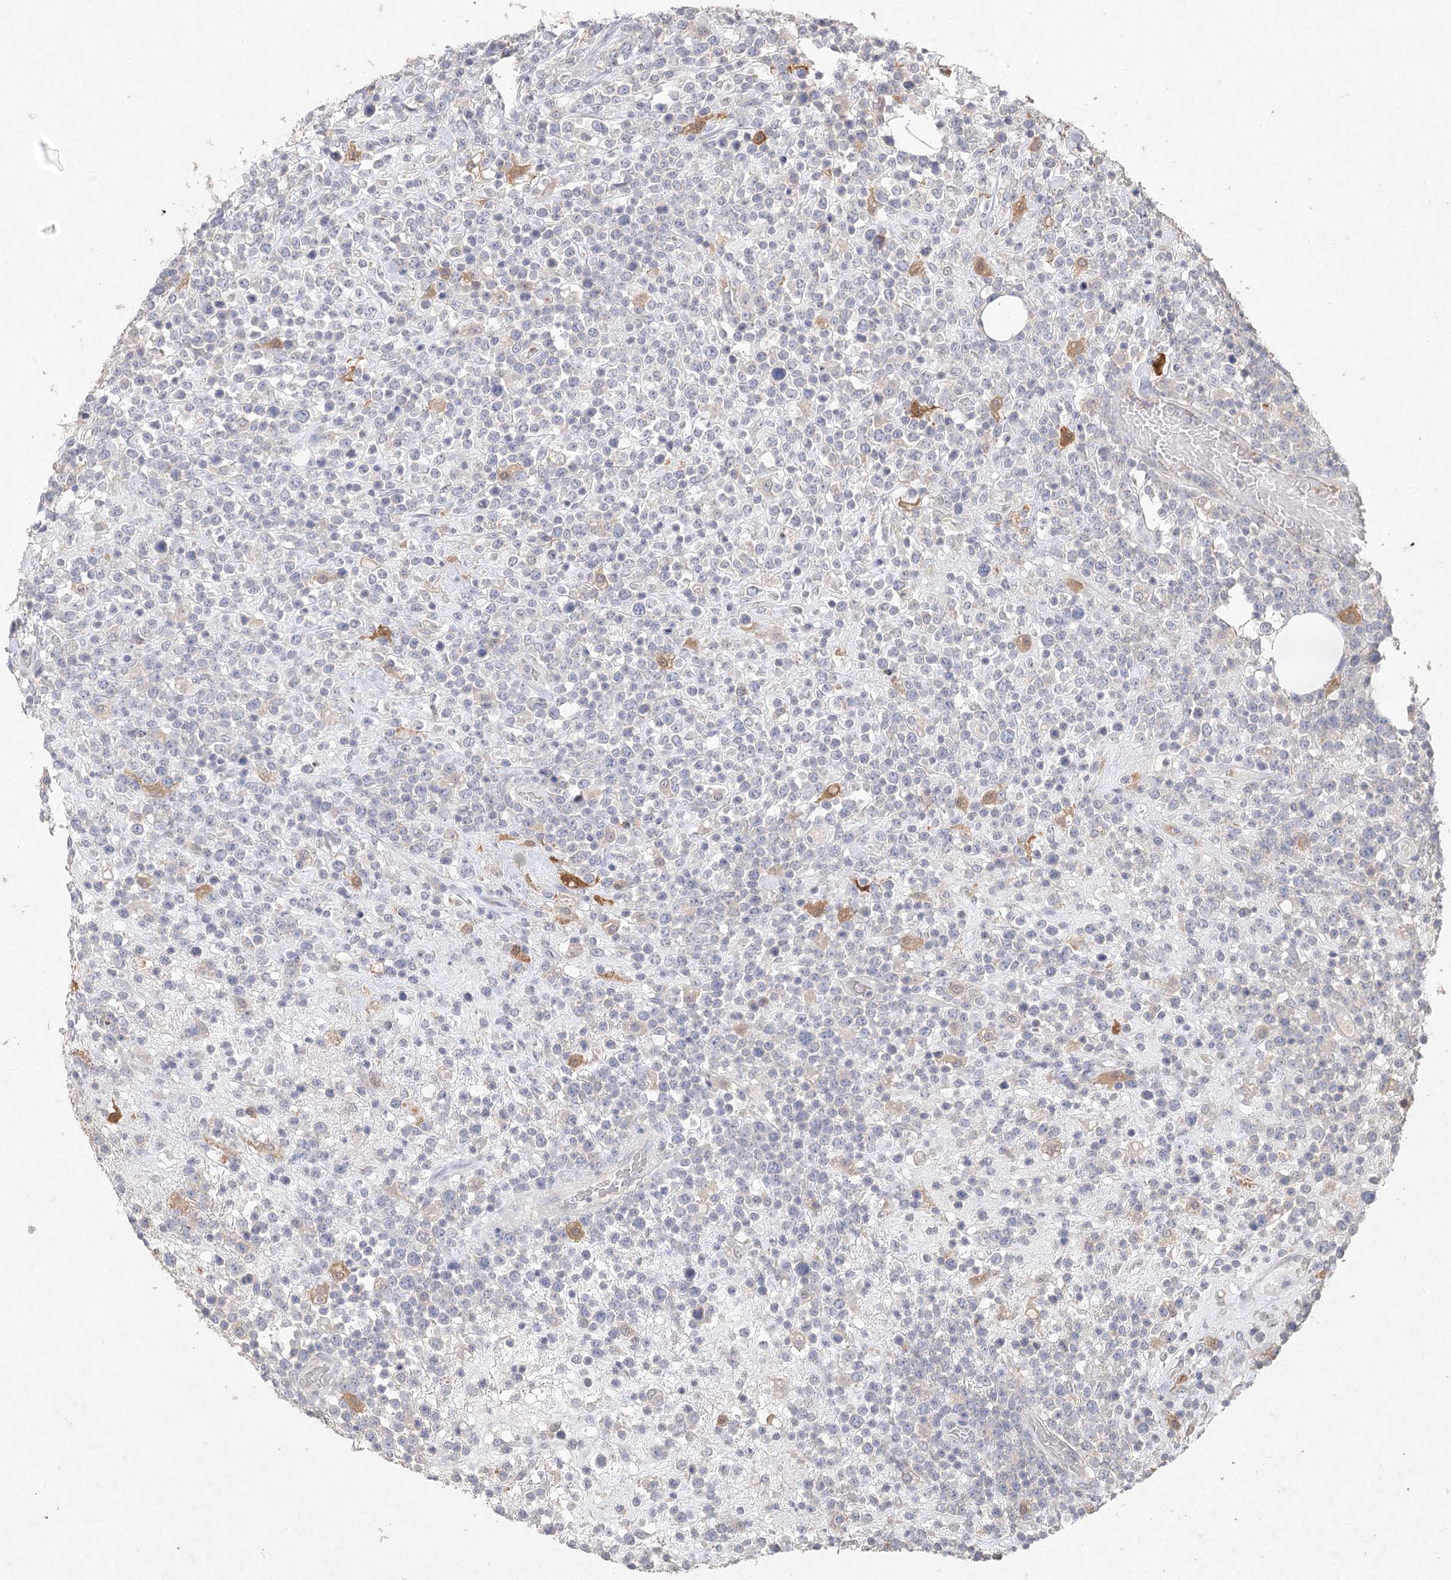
{"staining": {"intensity": "negative", "quantity": "none", "location": "none"}, "tissue": "lymphoma", "cell_type": "Tumor cells", "image_type": "cancer", "snomed": [{"axis": "morphology", "description": "Malignant lymphoma, non-Hodgkin's type, High grade"}, {"axis": "topography", "description": "Colon"}], "caption": "Tumor cells are negative for protein expression in human malignant lymphoma, non-Hodgkin's type (high-grade).", "gene": "ARSI", "patient": {"sex": "female", "age": 53}}